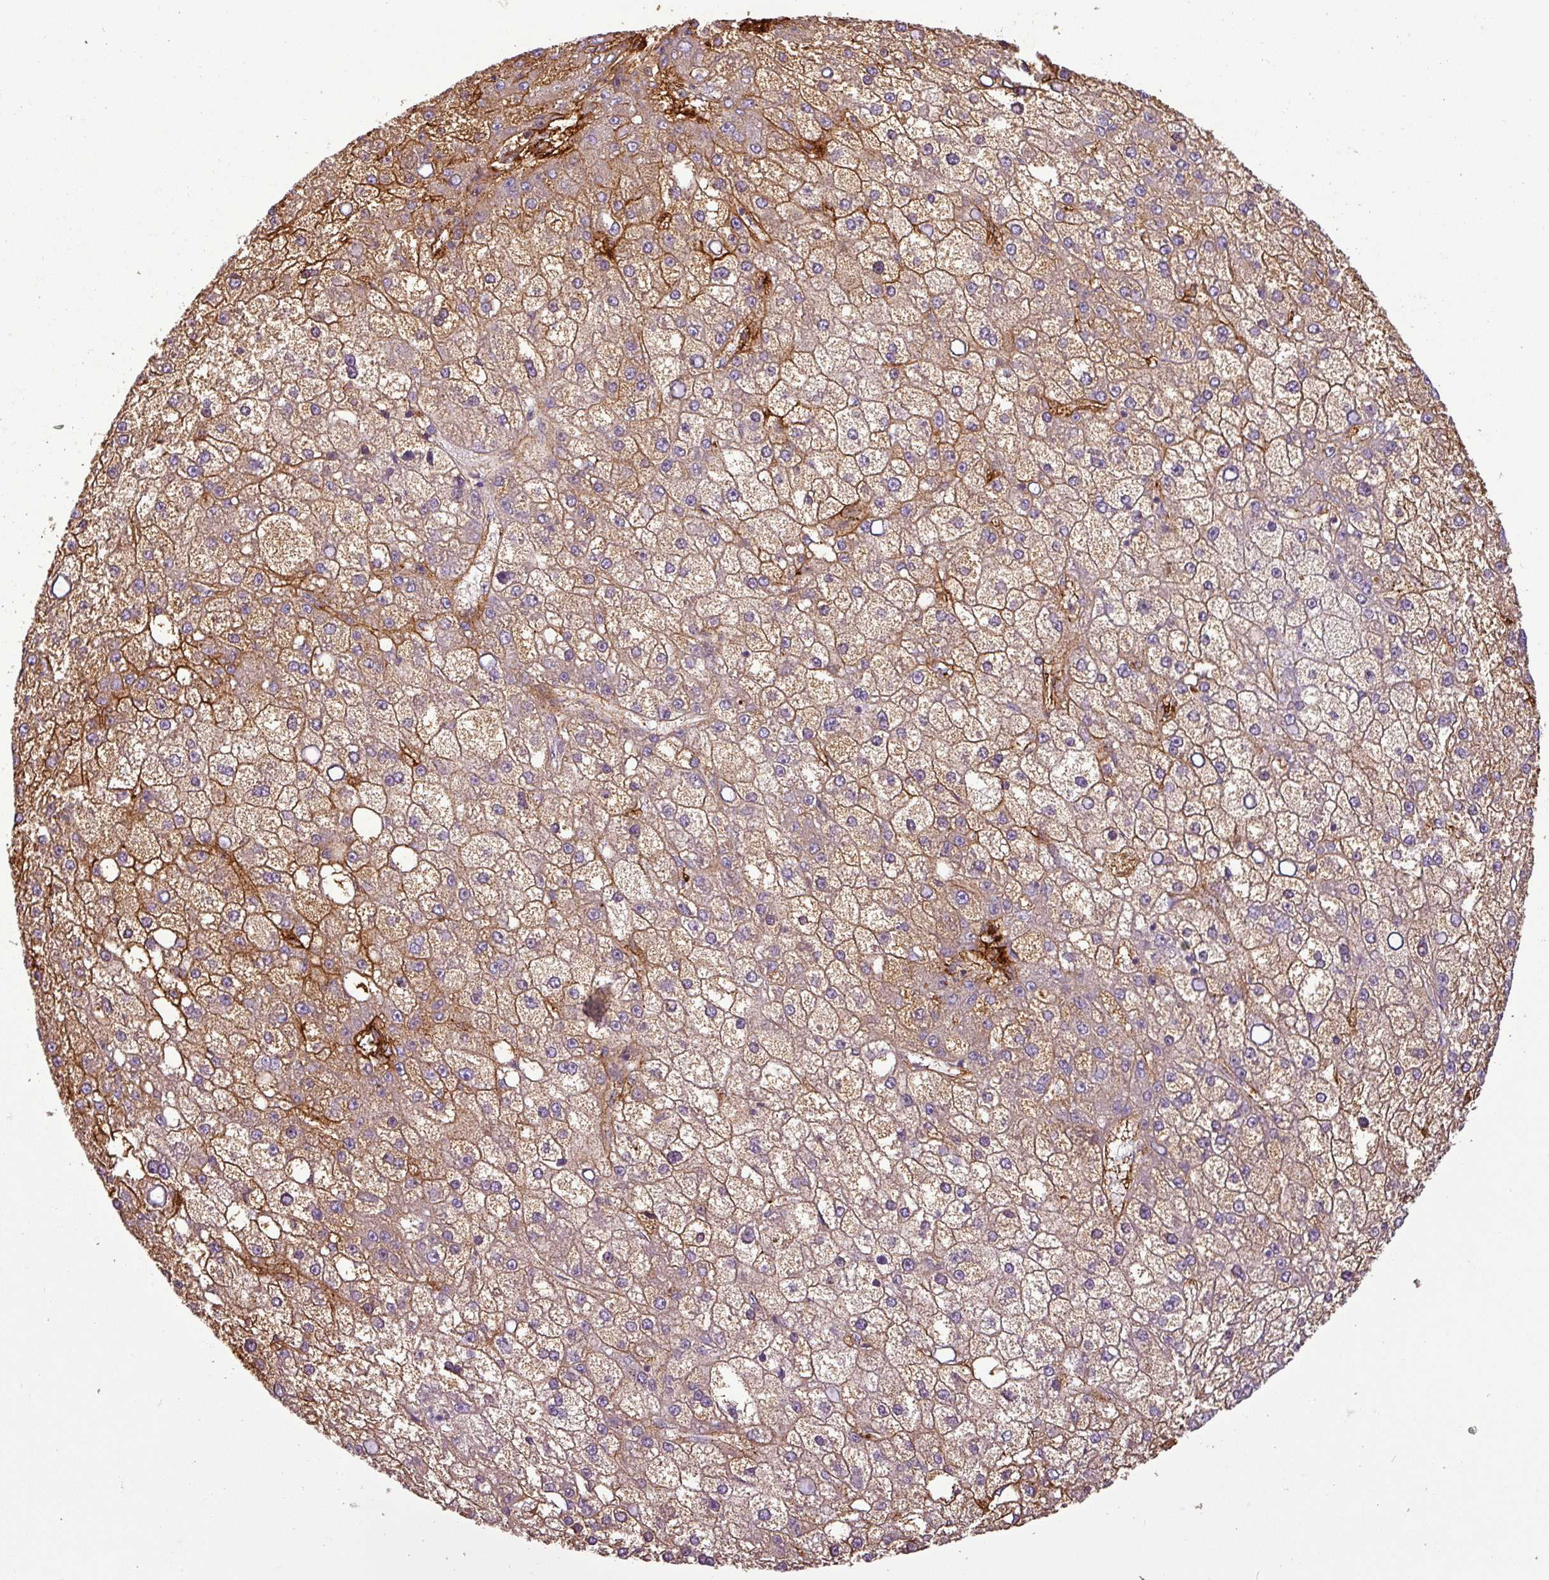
{"staining": {"intensity": "moderate", "quantity": ">75%", "location": "cytoplasmic/membranous"}, "tissue": "liver cancer", "cell_type": "Tumor cells", "image_type": "cancer", "snomed": [{"axis": "morphology", "description": "Carcinoma, Hepatocellular, NOS"}, {"axis": "topography", "description": "Liver"}], "caption": "Immunohistochemistry (IHC) image of neoplastic tissue: liver cancer stained using immunohistochemistry (IHC) displays medium levels of moderate protein expression localized specifically in the cytoplasmic/membranous of tumor cells, appearing as a cytoplasmic/membranous brown color.", "gene": "APOC1", "patient": {"sex": "male", "age": 67}}